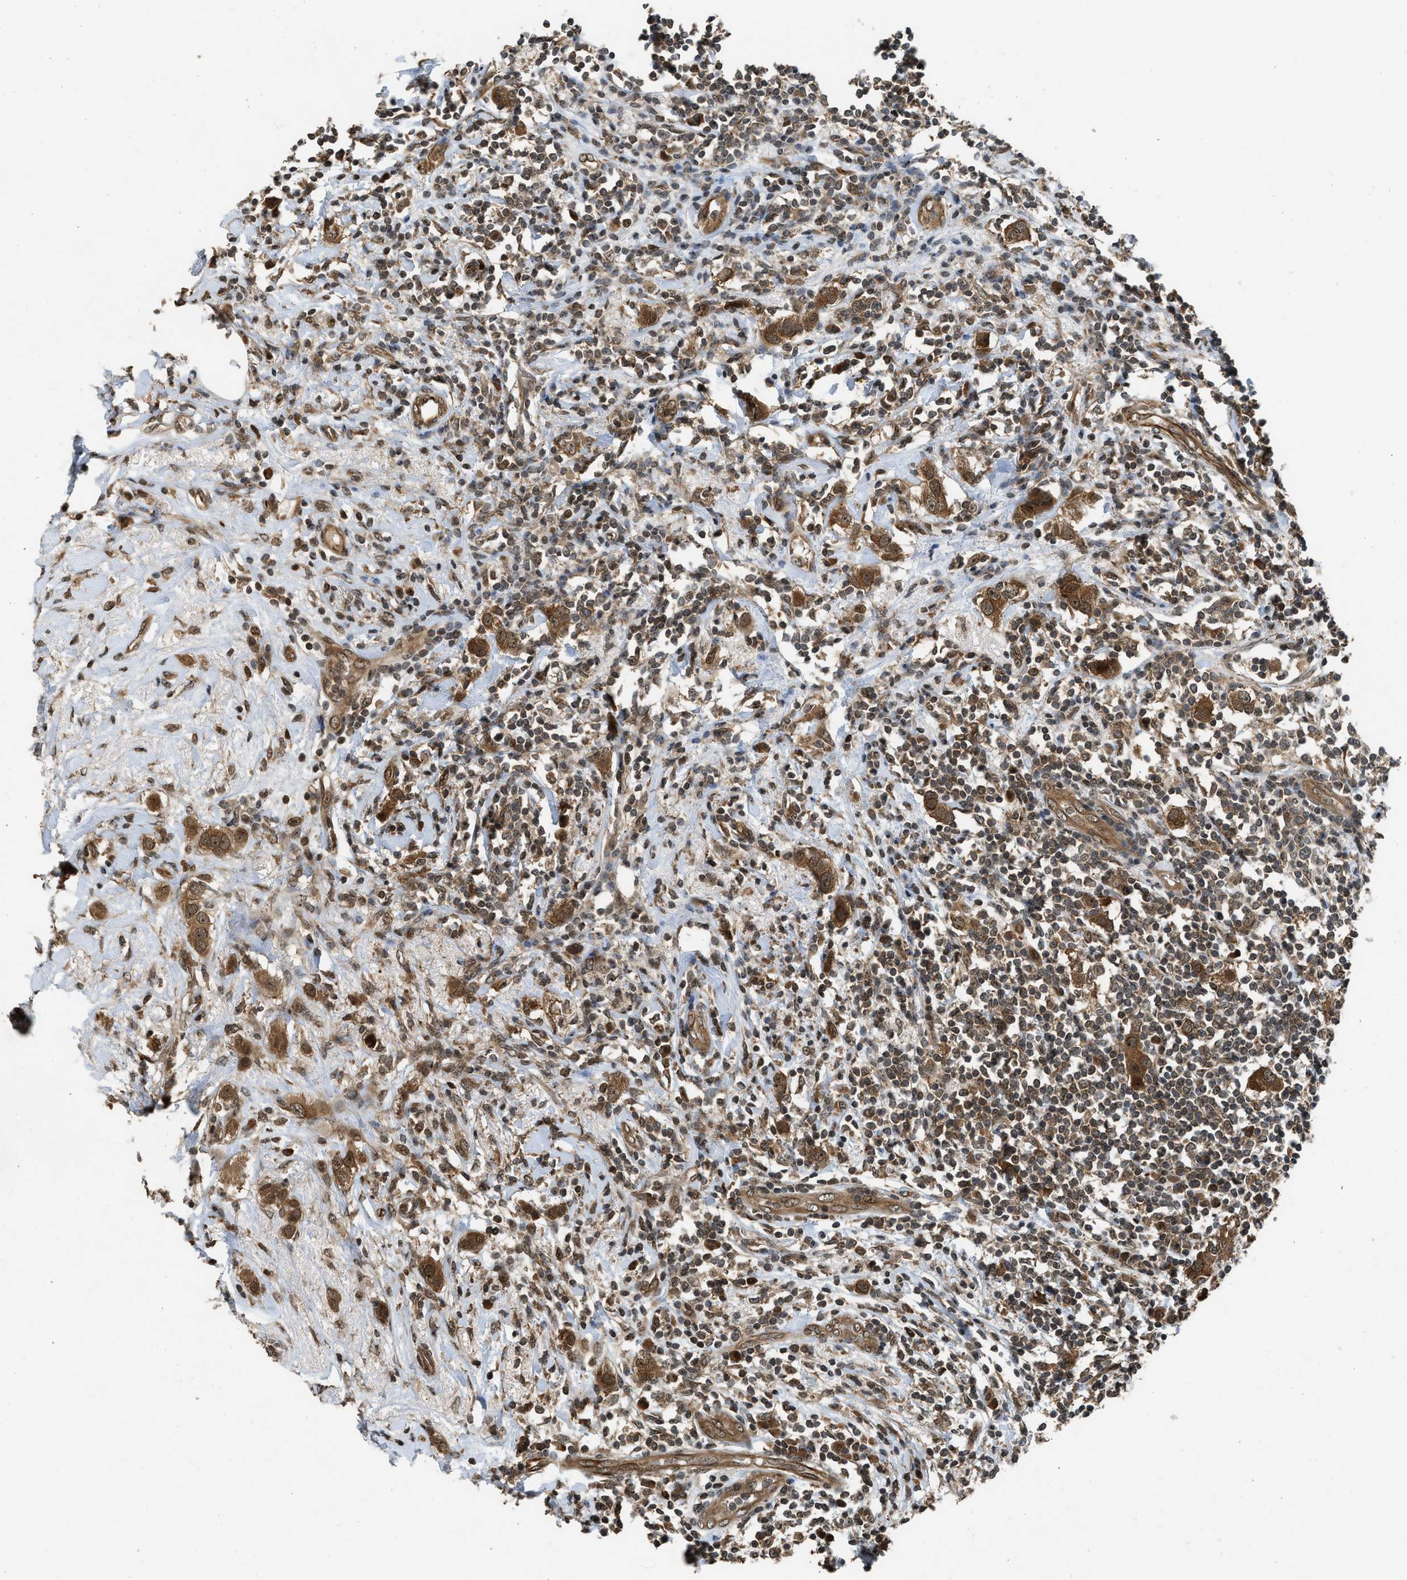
{"staining": {"intensity": "moderate", "quantity": ">75%", "location": "cytoplasmic/membranous,nuclear"}, "tissue": "breast cancer", "cell_type": "Tumor cells", "image_type": "cancer", "snomed": [{"axis": "morphology", "description": "Duct carcinoma"}, {"axis": "topography", "description": "Breast"}], "caption": "Breast cancer tissue demonstrates moderate cytoplasmic/membranous and nuclear expression in approximately >75% of tumor cells, visualized by immunohistochemistry.", "gene": "TXNL1", "patient": {"sex": "female", "age": 50}}